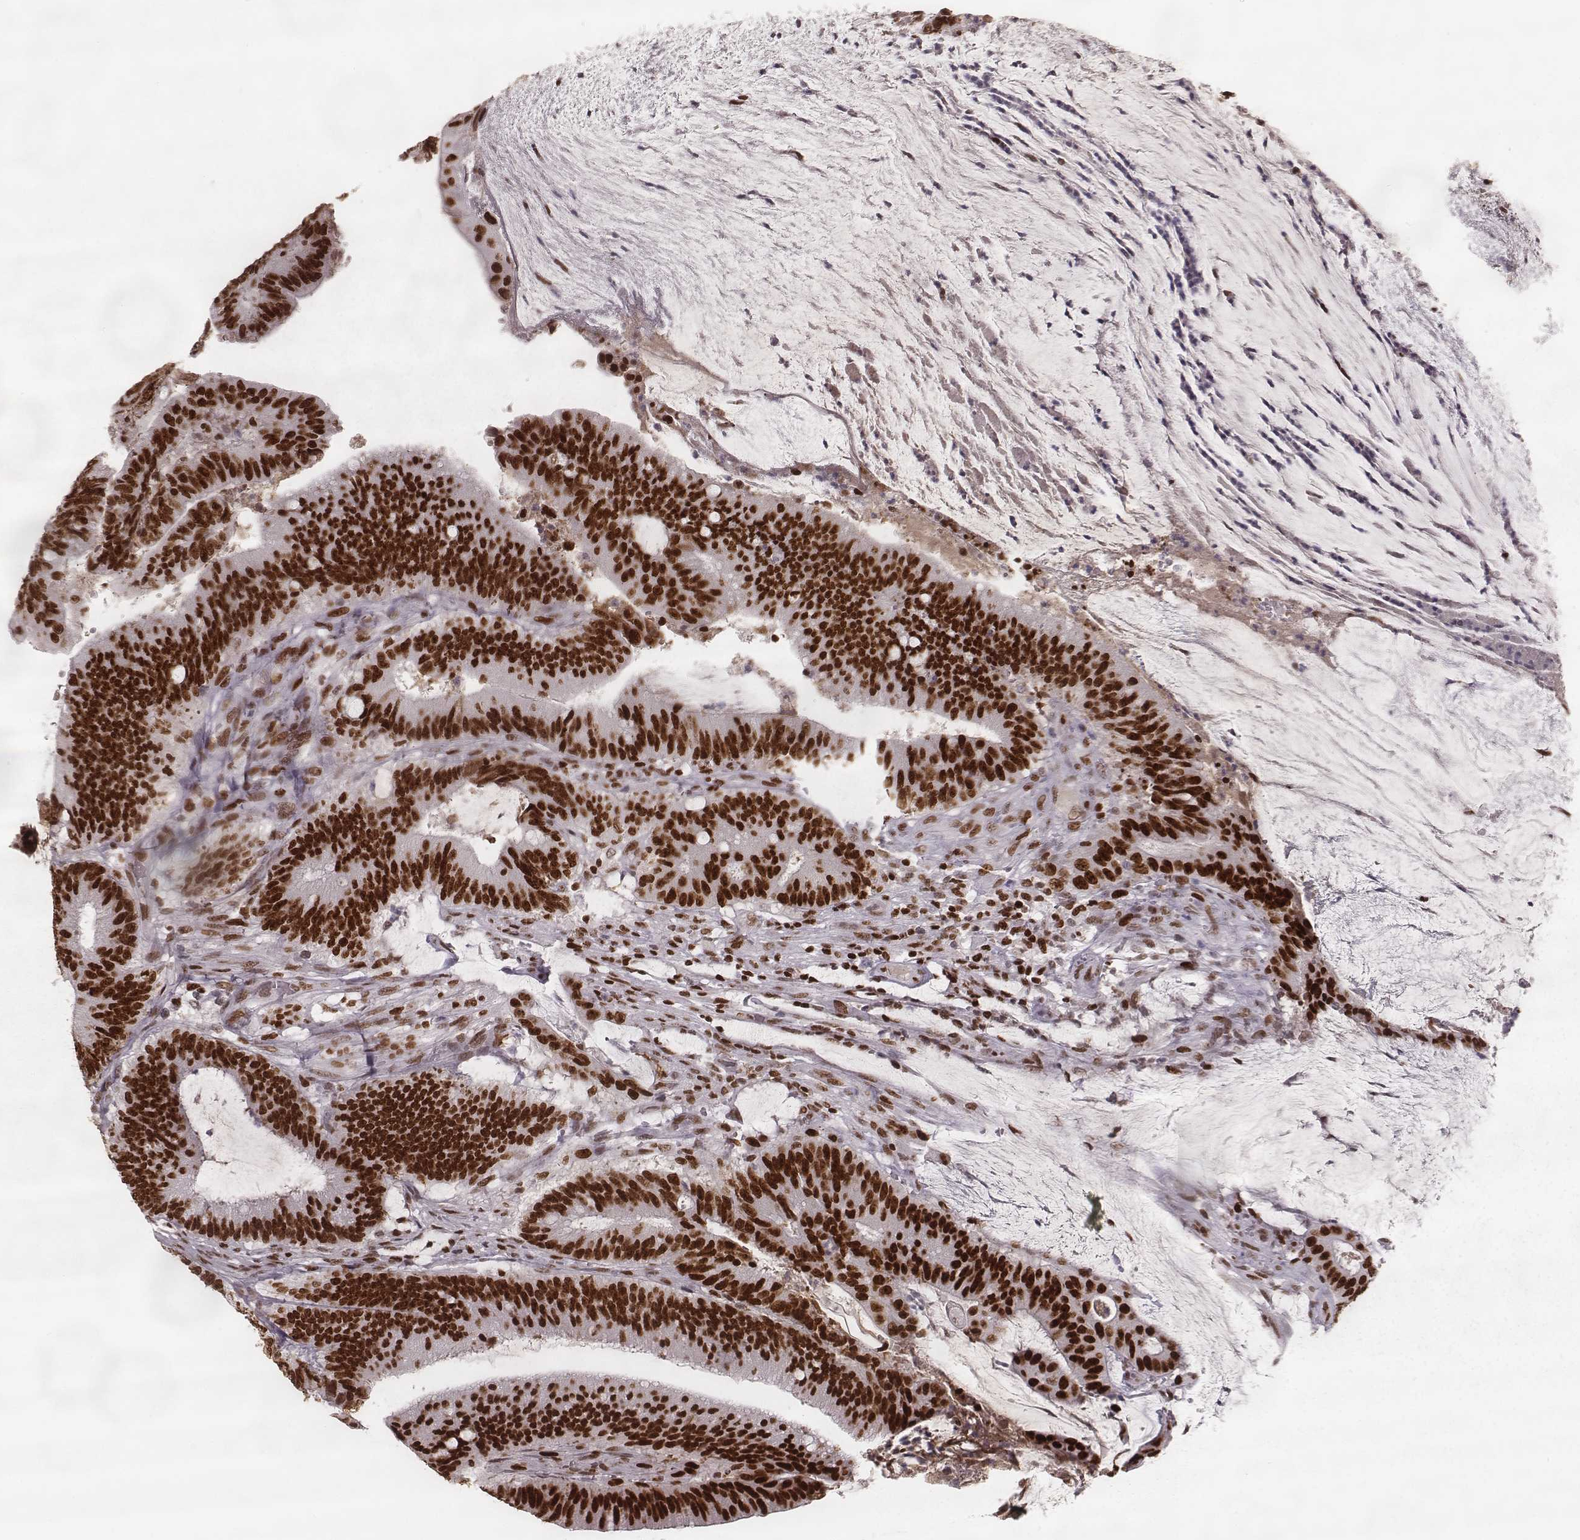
{"staining": {"intensity": "strong", "quantity": ">75%", "location": "nuclear"}, "tissue": "colorectal cancer", "cell_type": "Tumor cells", "image_type": "cancer", "snomed": [{"axis": "morphology", "description": "Adenocarcinoma, NOS"}, {"axis": "topography", "description": "Colon"}], "caption": "Immunohistochemistry micrograph of colorectal cancer stained for a protein (brown), which shows high levels of strong nuclear positivity in about >75% of tumor cells.", "gene": "PARP1", "patient": {"sex": "female", "age": 43}}